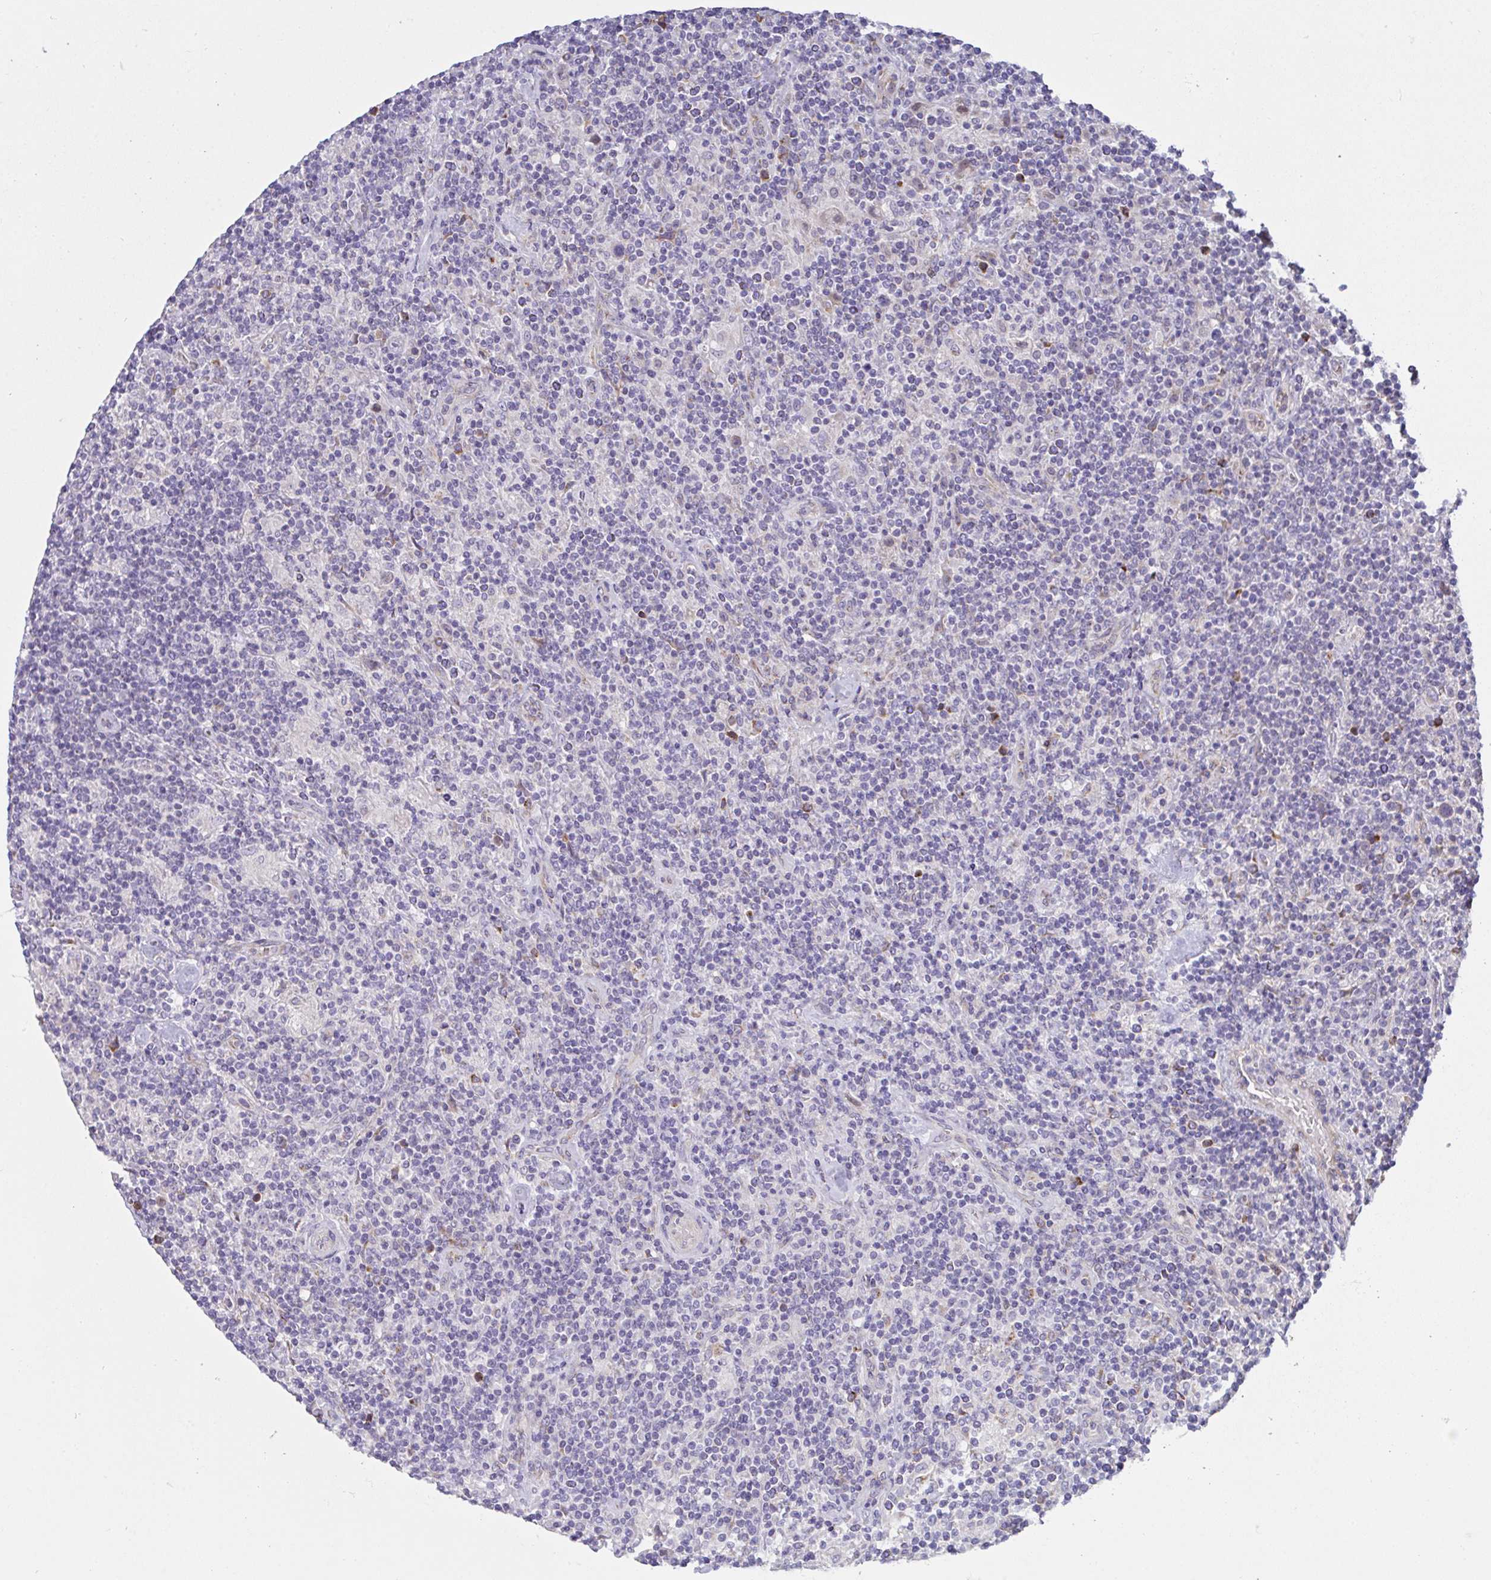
{"staining": {"intensity": "moderate", "quantity": "<25%", "location": "nuclear"}, "tissue": "lymphoma", "cell_type": "Tumor cells", "image_type": "cancer", "snomed": [{"axis": "morphology", "description": "Hodgkin's disease, NOS"}, {"axis": "topography", "description": "Lymph node"}], "caption": "A low amount of moderate nuclear expression is present in approximately <25% of tumor cells in lymphoma tissue. Immunohistochemistry stains the protein of interest in brown and the nuclei are stained blue.", "gene": "MIA3", "patient": {"sex": "male", "age": 70}}